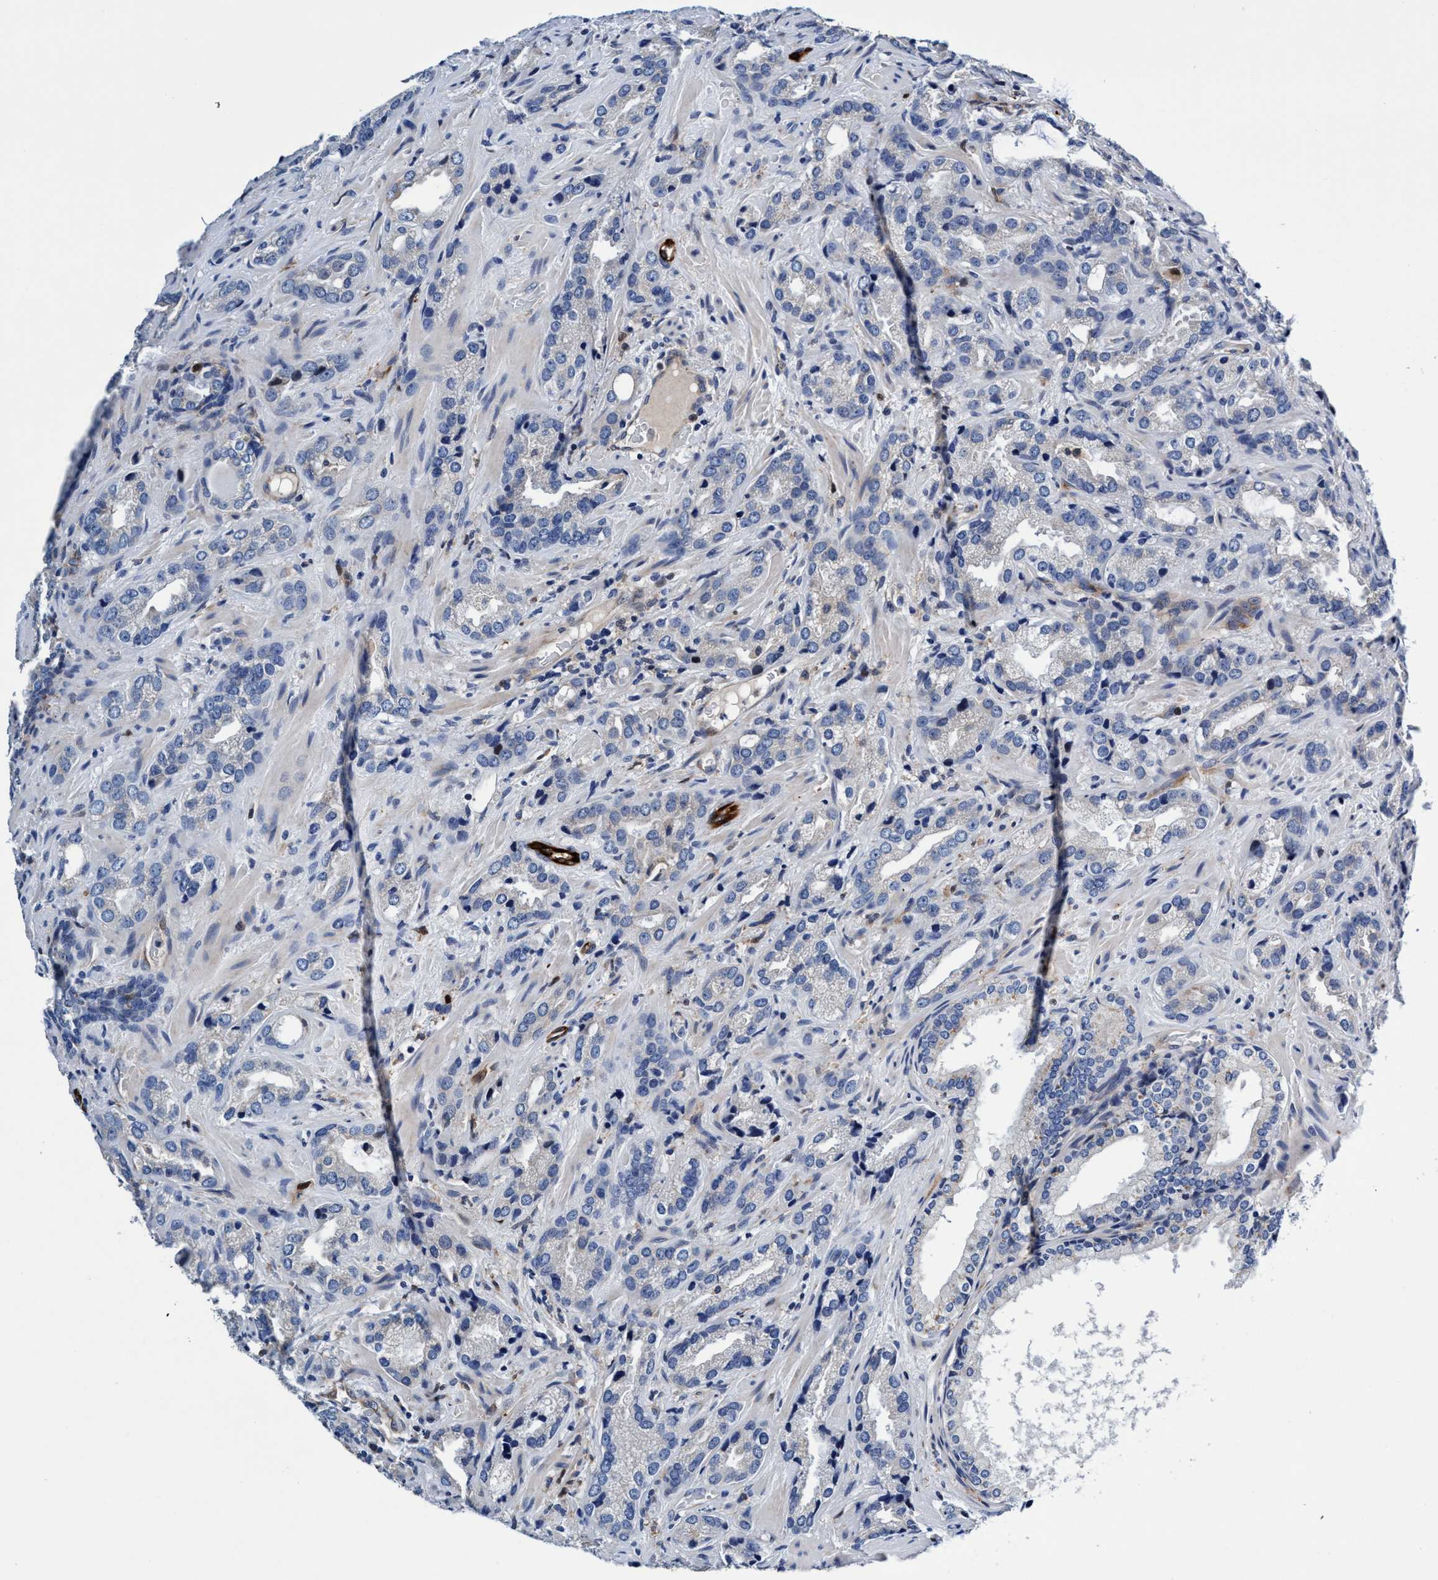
{"staining": {"intensity": "negative", "quantity": "none", "location": "none"}, "tissue": "prostate cancer", "cell_type": "Tumor cells", "image_type": "cancer", "snomed": [{"axis": "morphology", "description": "Adenocarcinoma, High grade"}, {"axis": "topography", "description": "Prostate"}], "caption": "IHC photomicrograph of neoplastic tissue: human prostate cancer (high-grade adenocarcinoma) stained with DAB (3,3'-diaminobenzidine) reveals no significant protein expression in tumor cells.", "gene": "UBALD2", "patient": {"sex": "male", "age": 63}}